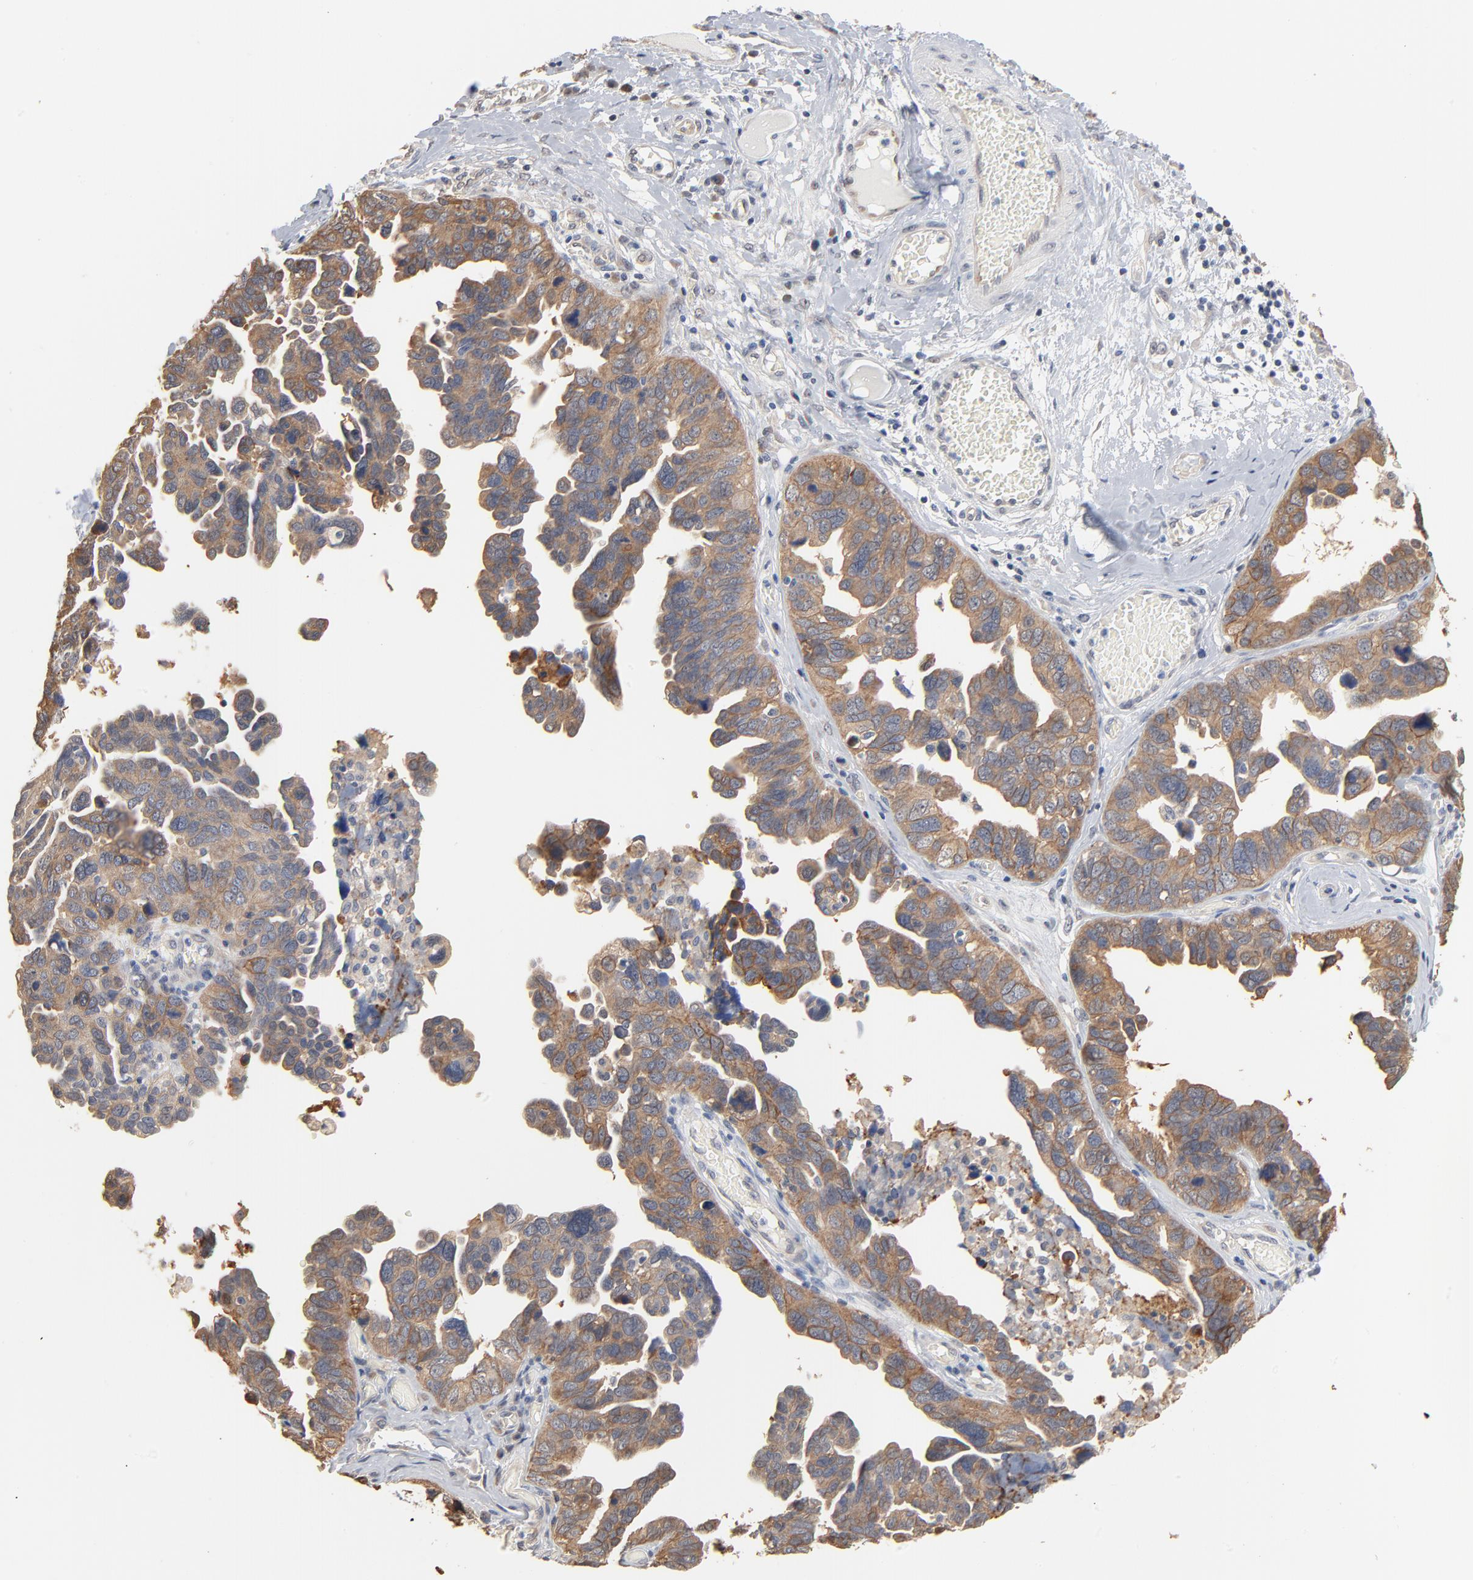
{"staining": {"intensity": "moderate", "quantity": ">75%", "location": "cytoplasmic/membranous"}, "tissue": "ovarian cancer", "cell_type": "Tumor cells", "image_type": "cancer", "snomed": [{"axis": "morphology", "description": "Cystadenocarcinoma, serous, NOS"}, {"axis": "topography", "description": "Ovary"}], "caption": "High-power microscopy captured an IHC image of serous cystadenocarcinoma (ovarian), revealing moderate cytoplasmic/membranous positivity in approximately >75% of tumor cells.", "gene": "EPCAM", "patient": {"sex": "female", "age": 64}}